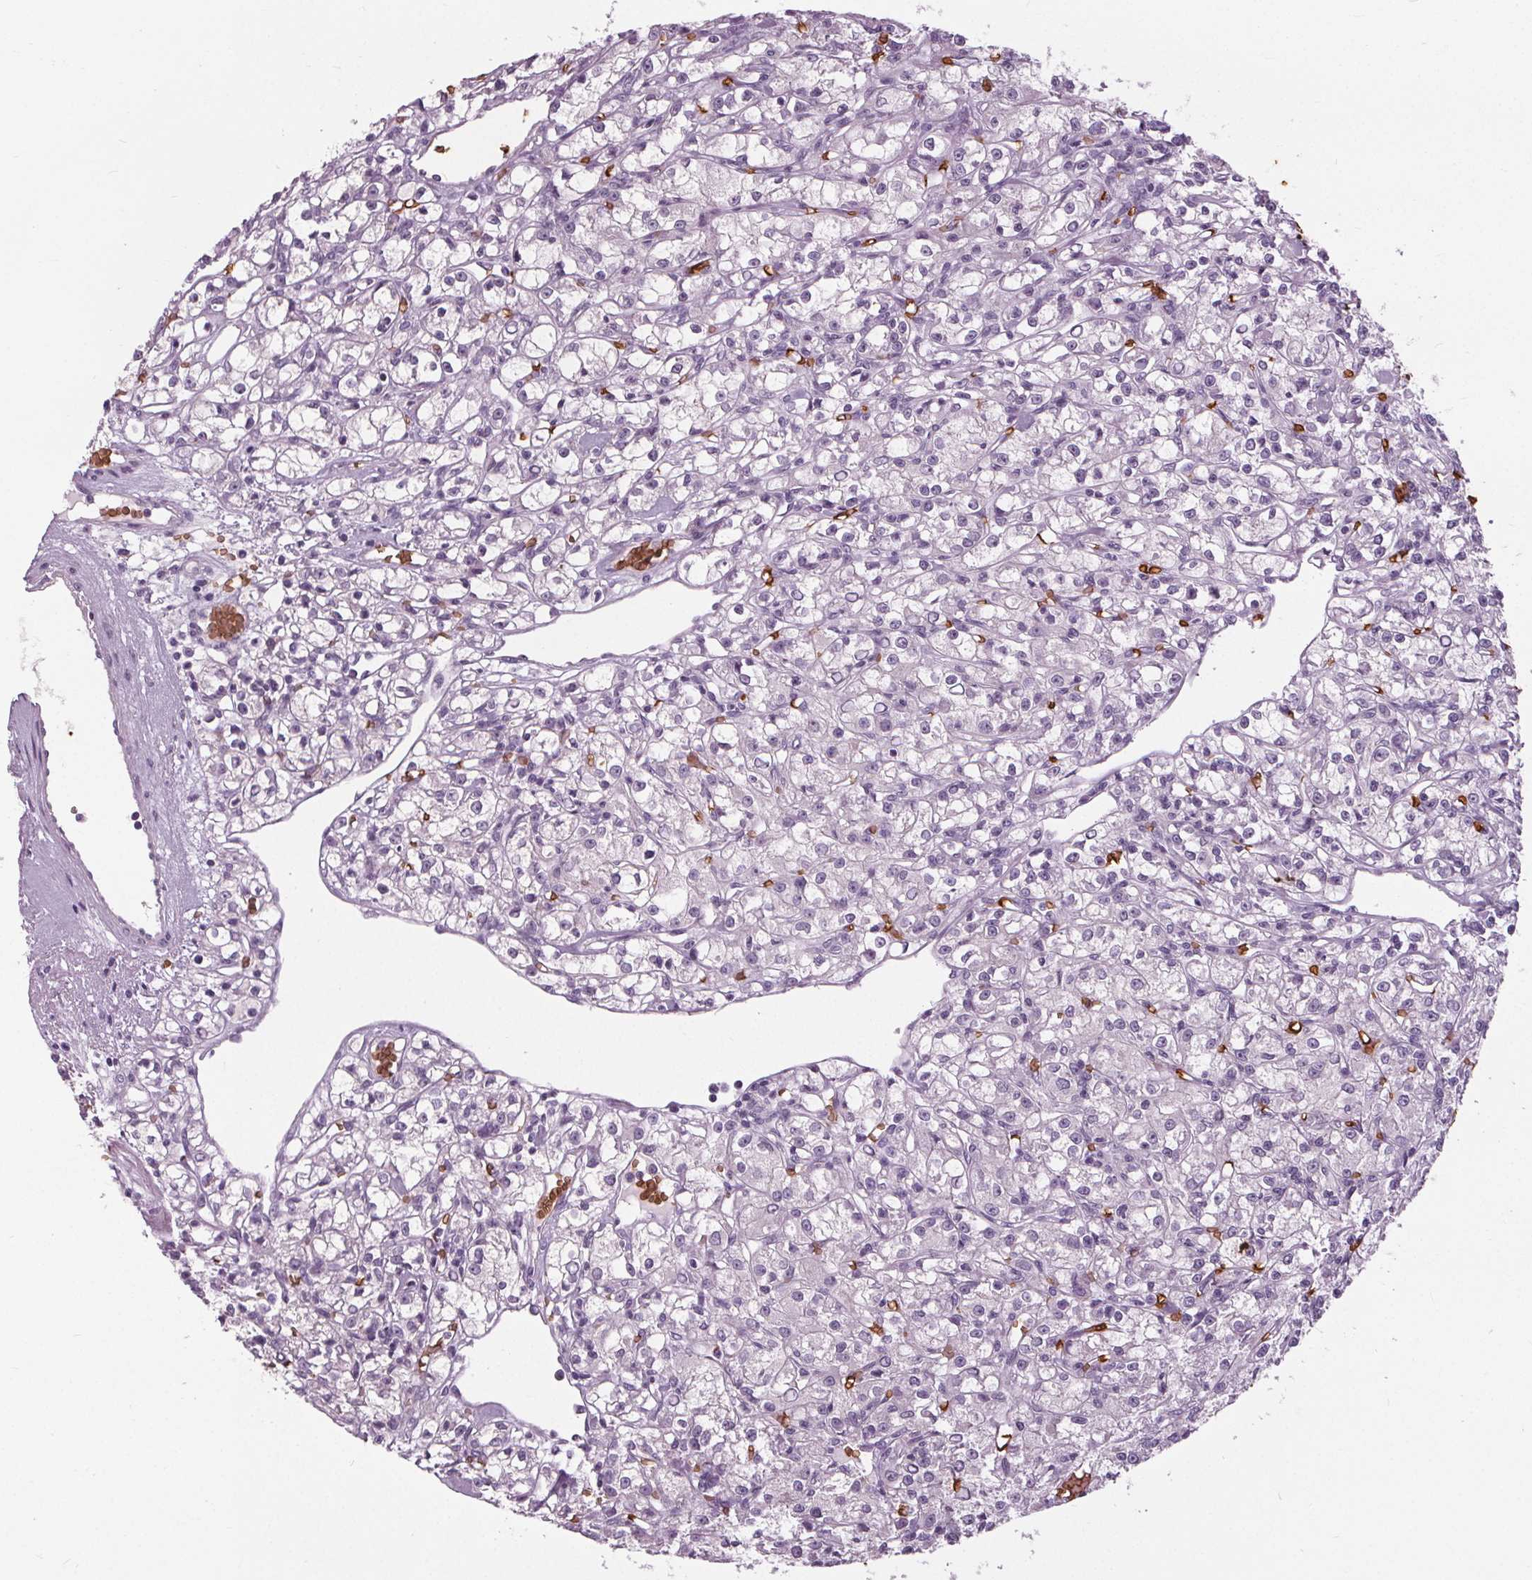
{"staining": {"intensity": "negative", "quantity": "none", "location": "none"}, "tissue": "renal cancer", "cell_type": "Tumor cells", "image_type": "cancer", "snomed": [{"axis": "morphology", "description": "Adenocarcinoma, NOS"}, {"axis": "topography", "description": "Kidney"}], "caption": "Adenocarcinoma (renal) stained for a protein using IHC reveals no expression tumor cells.", "gene": "SLC4A1", "patient": {"sex": "female", "age": 59}}